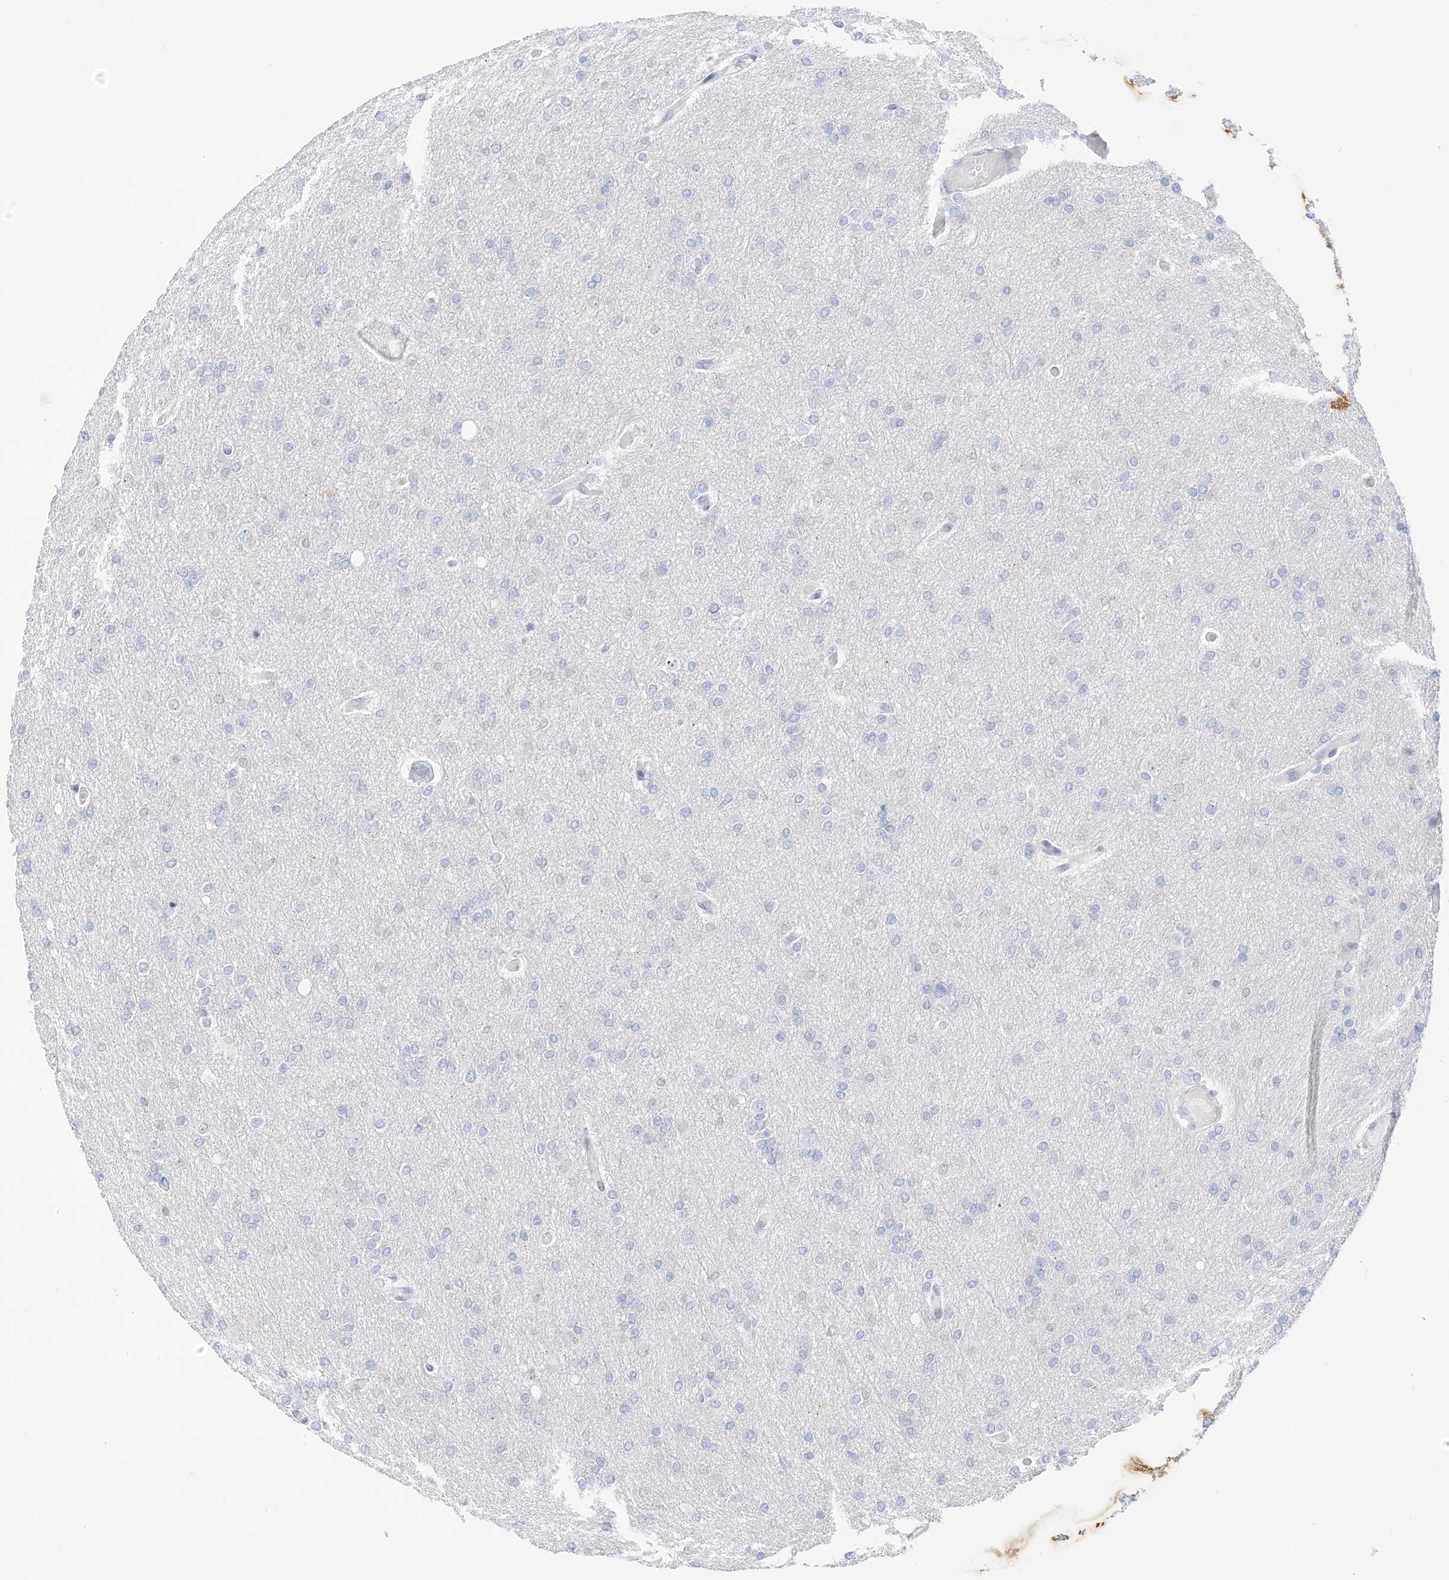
{"staining": {"intensity": "negative", "quantity": "none", "location": "none"}, "tissue": "glioma", "cell_type": "Tumor cells", "image_type": "cancer", "snomed": [{"axis": "morphology", "description": "Glioma, malignant, High grade"}, {"axis": "topography", "description": "Cerebral cortex"}], "caption": "Tumor cells show no significant protein expression in glioma.", "gene": "SPOCD1", "patient": {"sex": "female", "age": 36}}